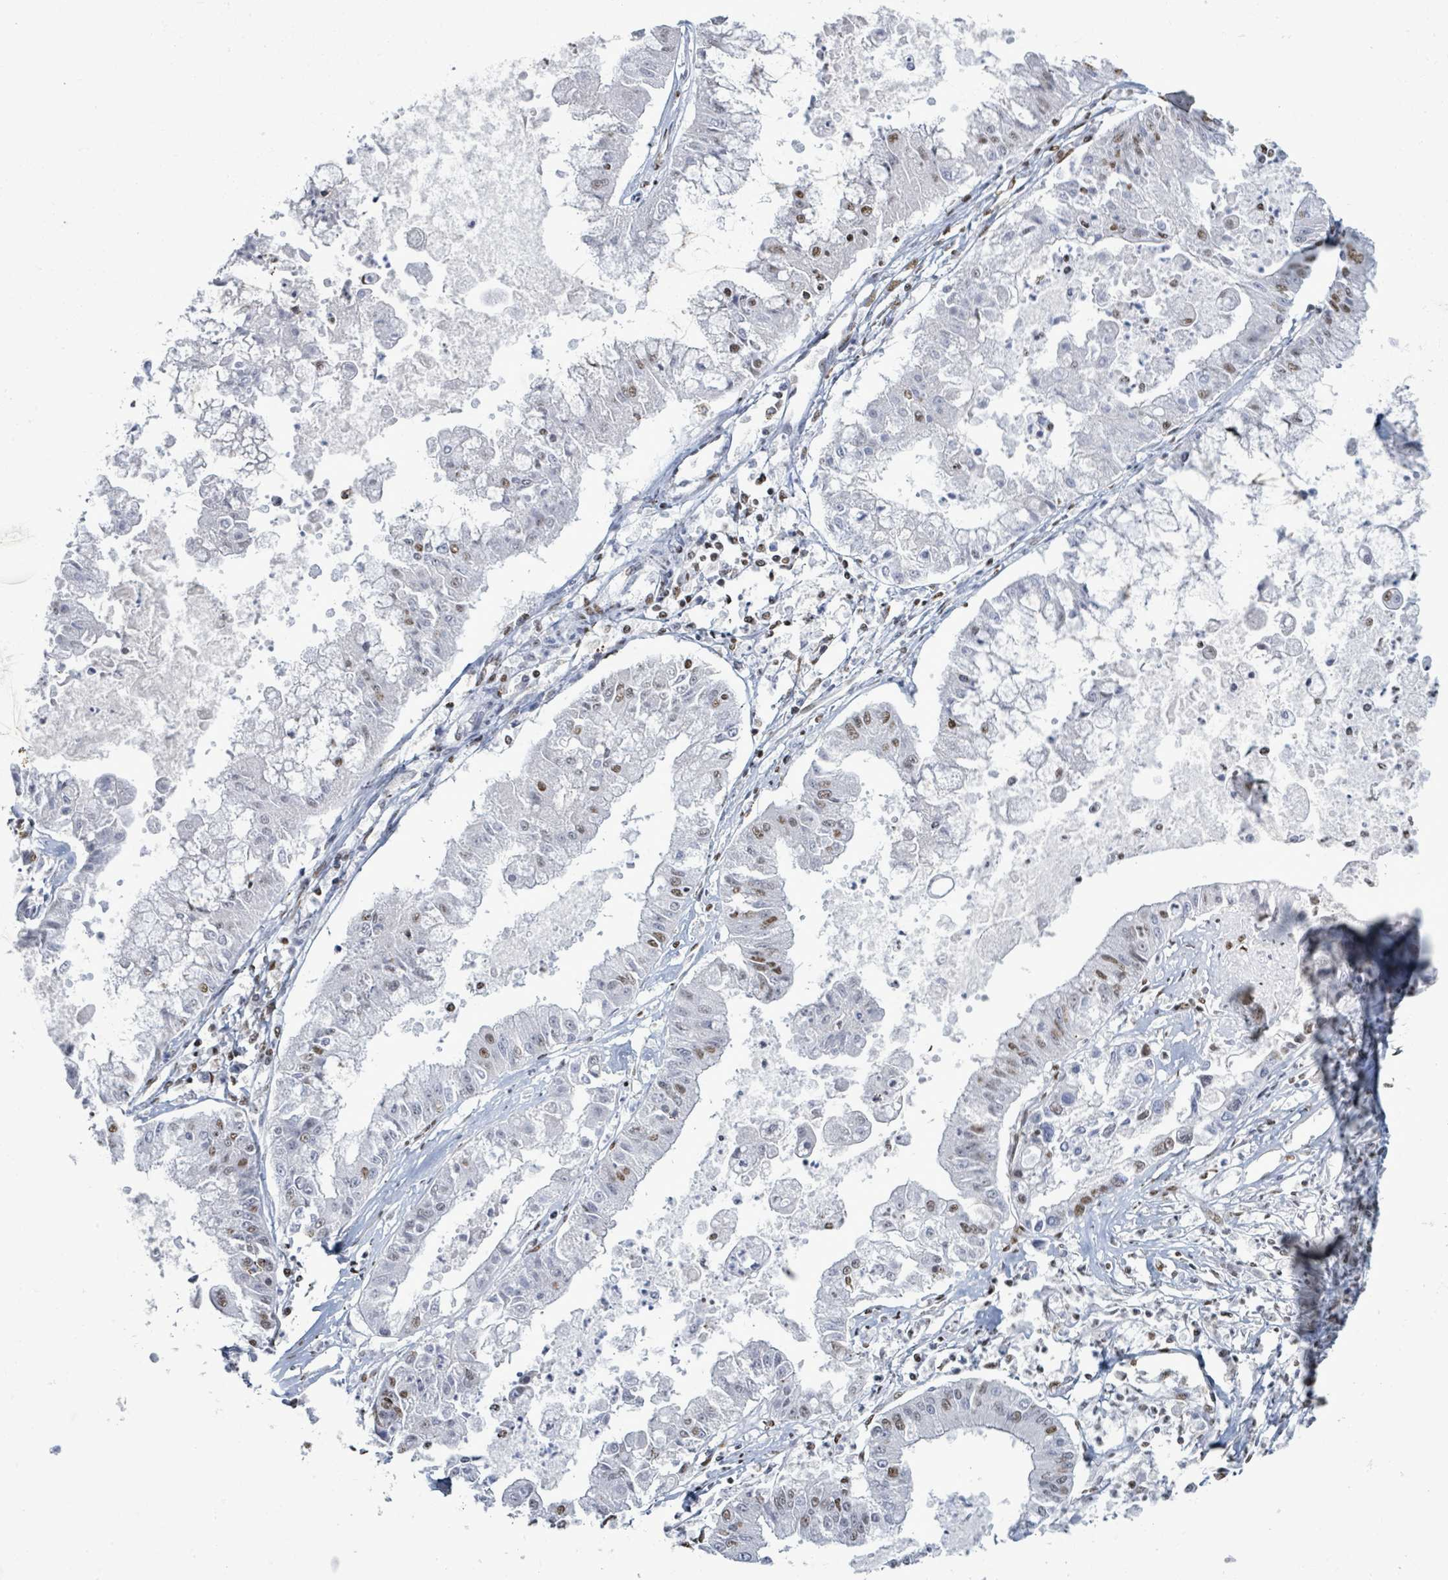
{"staining": {"intensity": "weak", "quantity": "25%-75%", "location": "nuclear"}, "tissue": "ovarian cancer", "cell_type": "Tumor cells", "image_type": "cancer", "snomed": [{"axis": "morphology", "description": "Cystadenocarcinoma, mucinous, NOS"}, {"axis": "topography", "description": "Ovary"}], "caption": "Tumor cells demonstrate weak nuclear staining in about 25%-75% of cells in ovarian cancer.", "gene": "SAMD14", "patient": {"sex": "female", "age": 70}}